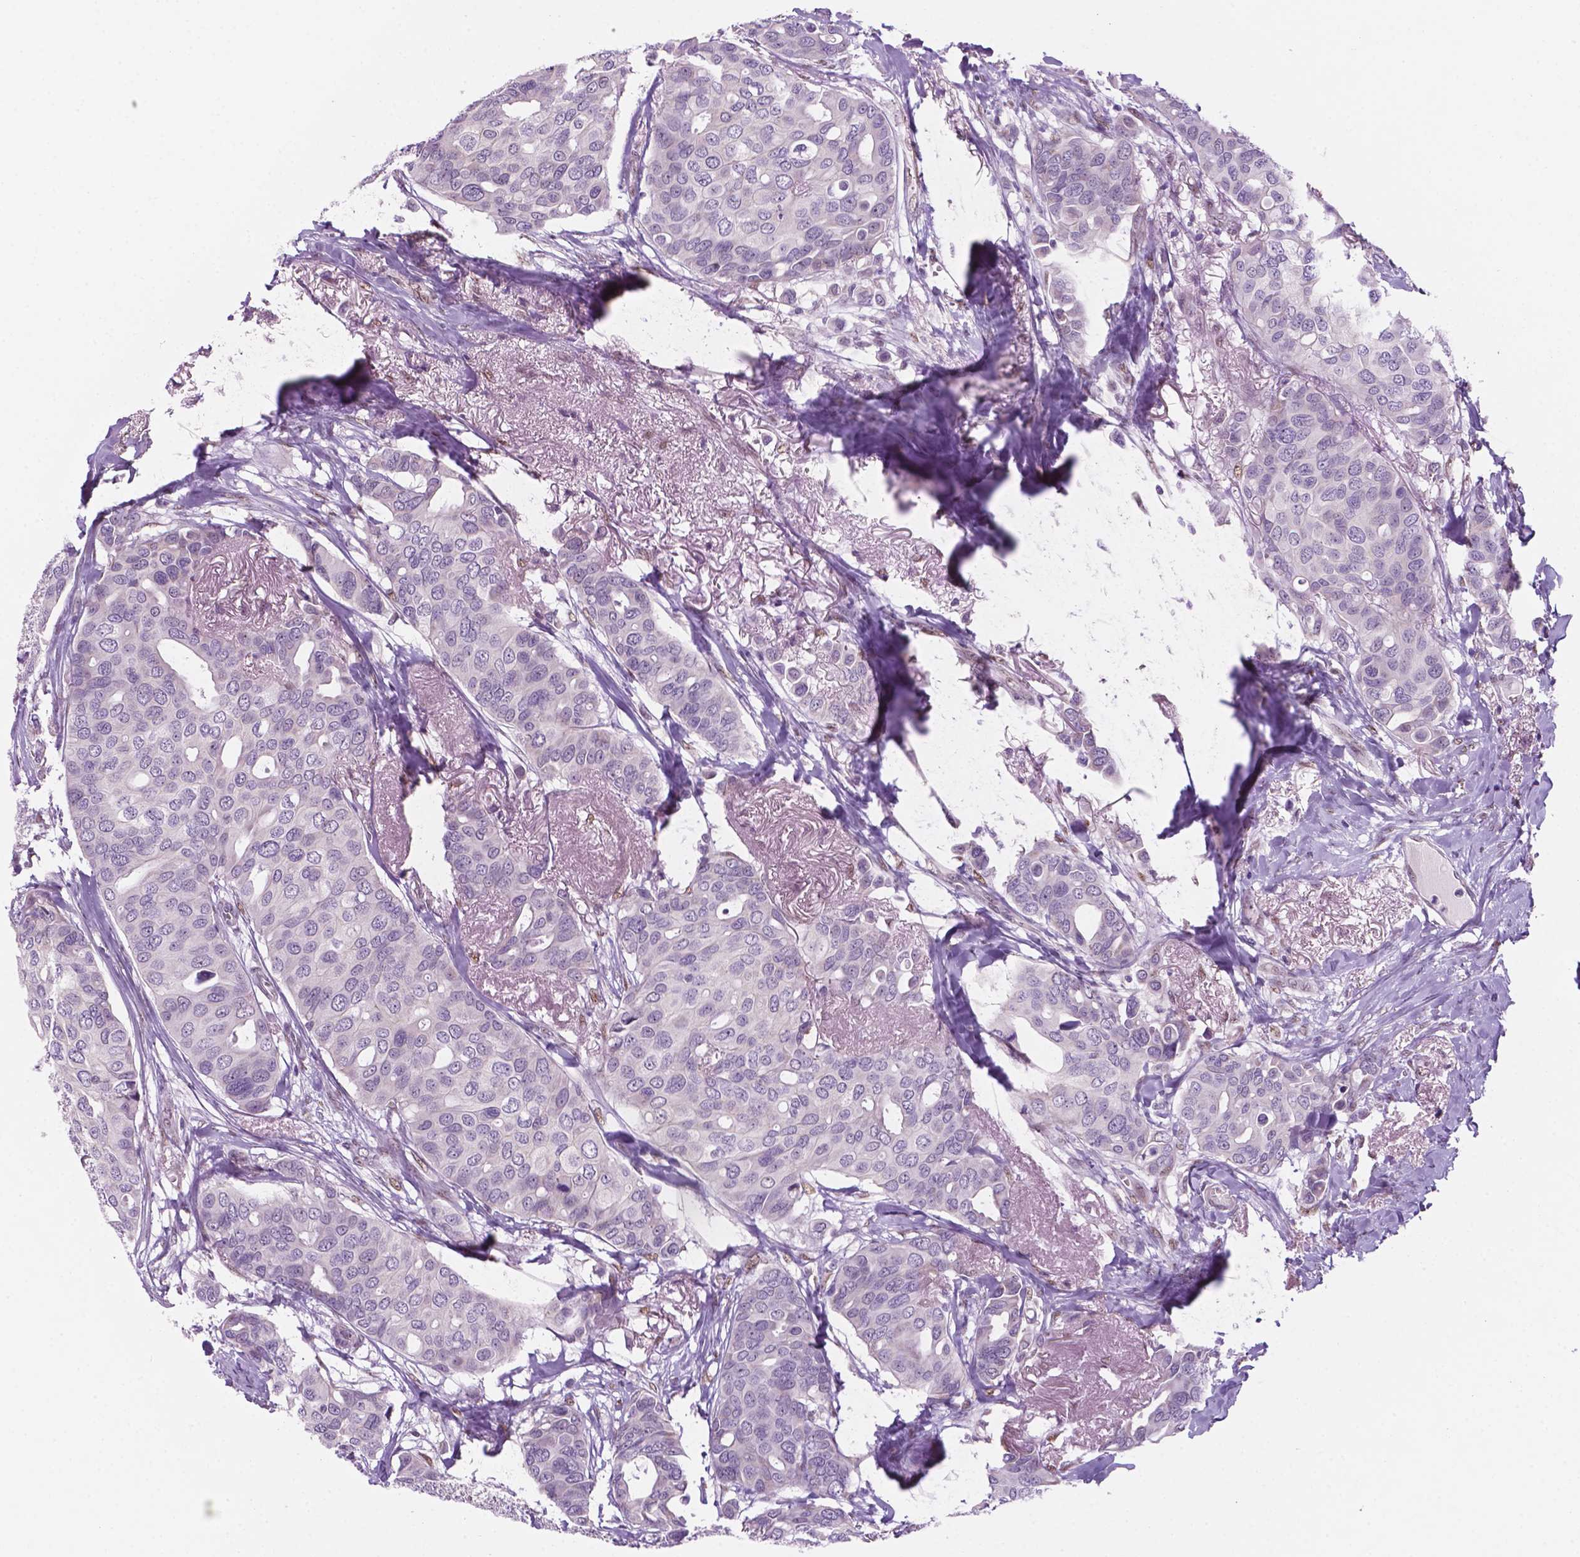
{"staining": {"intensity": "negative", "quantity": "none", "location": "none"}, "tissue": "breast cancer", "cell_type": "Tumor cells", "image_type": "cancer", "snomed": [{"axis": "morphology", "description": "Duct carcinoma"}, {"axis": "topography", "description": "Breast"}], "caption": "Immunohistochemistry of breast infiltrating ductal carcinoma reveals no expression in tumor cells.", "gene": "C18orf21", "patient": {"sex": "female", "age": 54}}